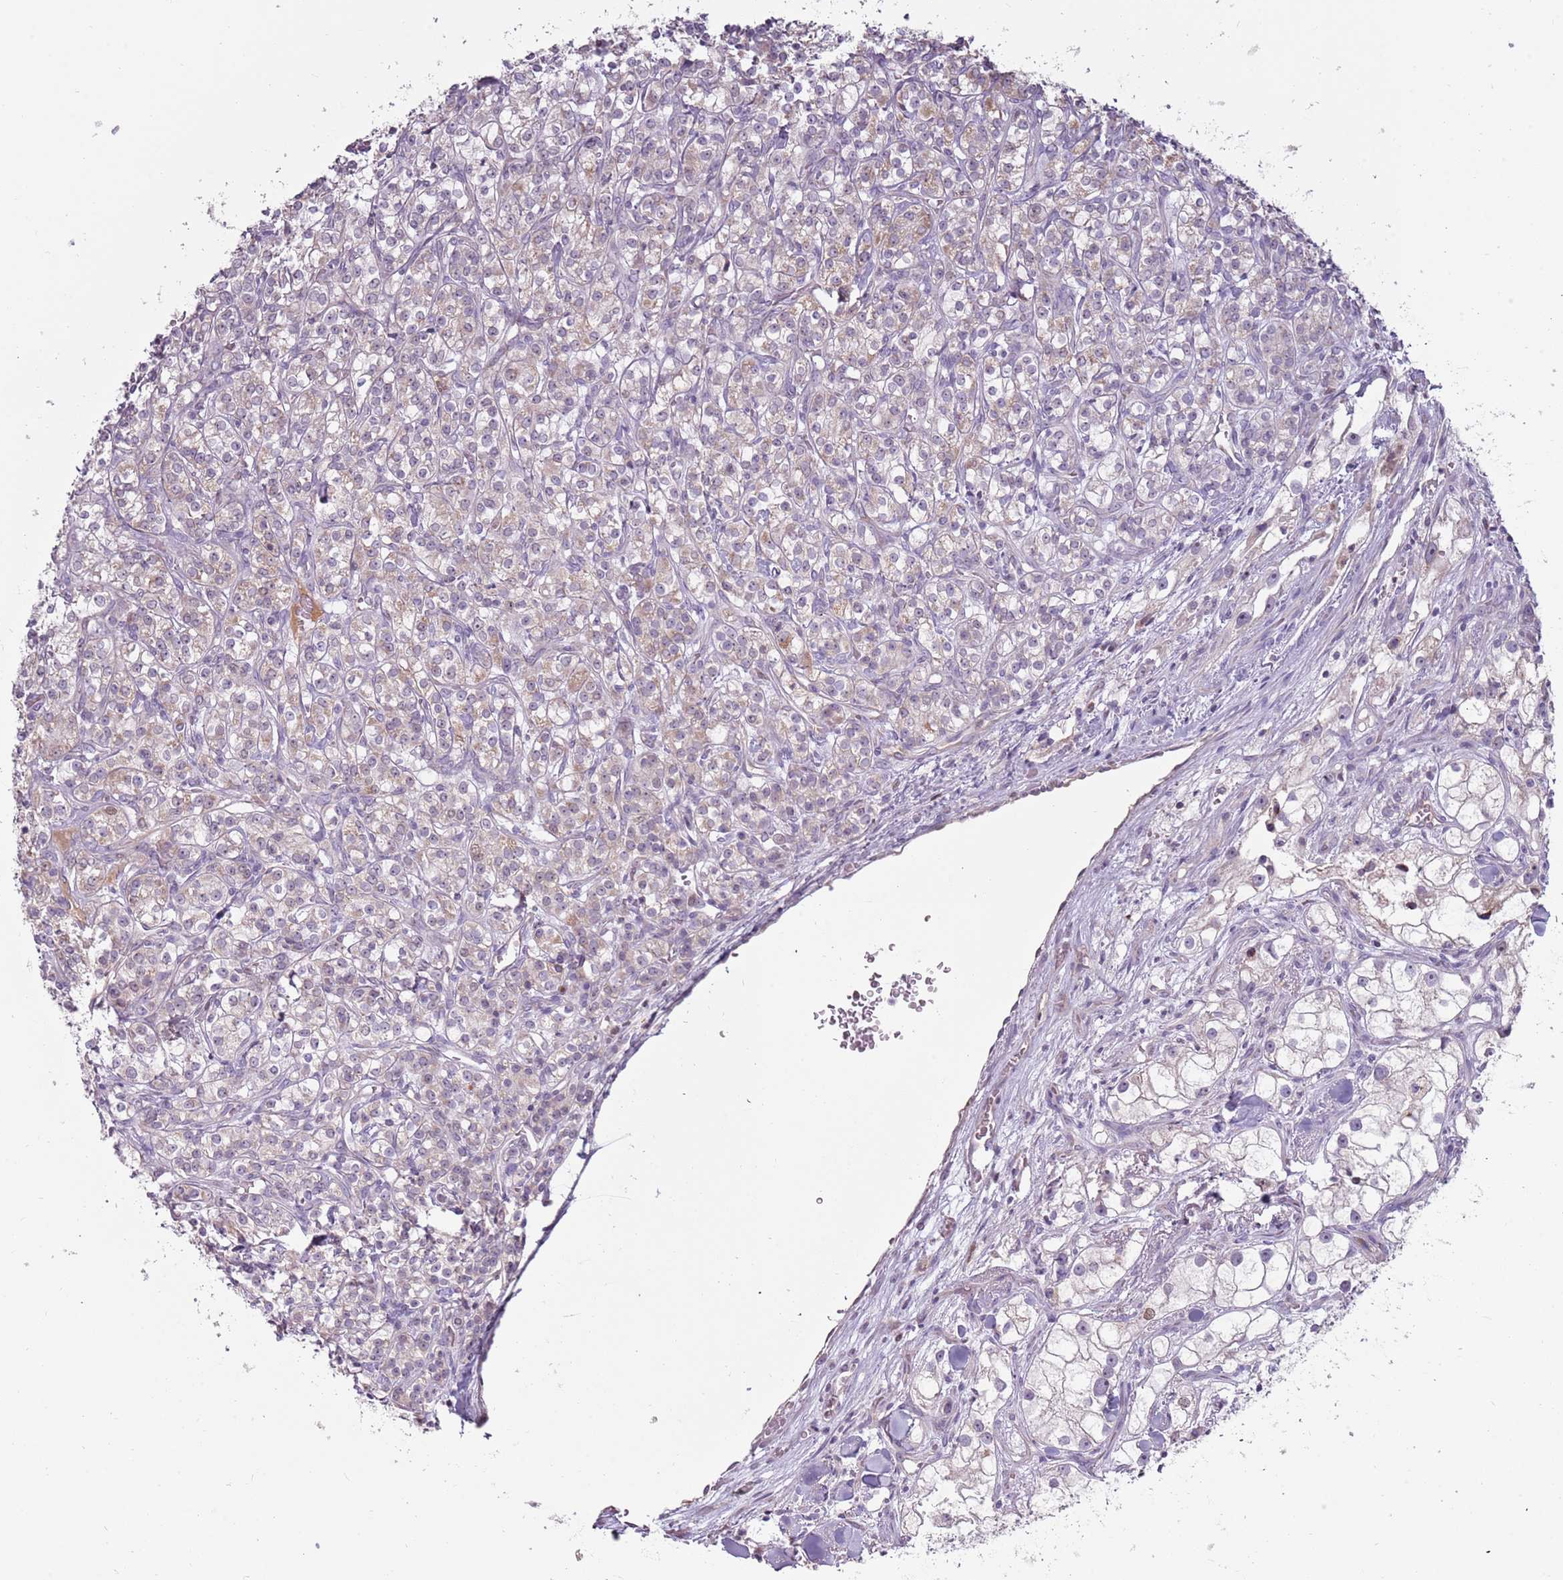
{"staining": {"intensity": "weak", "quantity": "<25%", "location": "cytoplasmic/membranous"}, "tissue": "renal cancer", "cell_type": "Tumor cells", "image_type": "cancer", "snomed": [{"axis": "morphology", "description": "Adenocarcinoma, NOS"}, {"axis": "topography", "description": "Kidney"}], "caption": "There is no significant expression in tumor cells of renal cancer (adenocarcinoma).", "gene": "SYS1", "patient": {"sex": "male", "age": 77}}